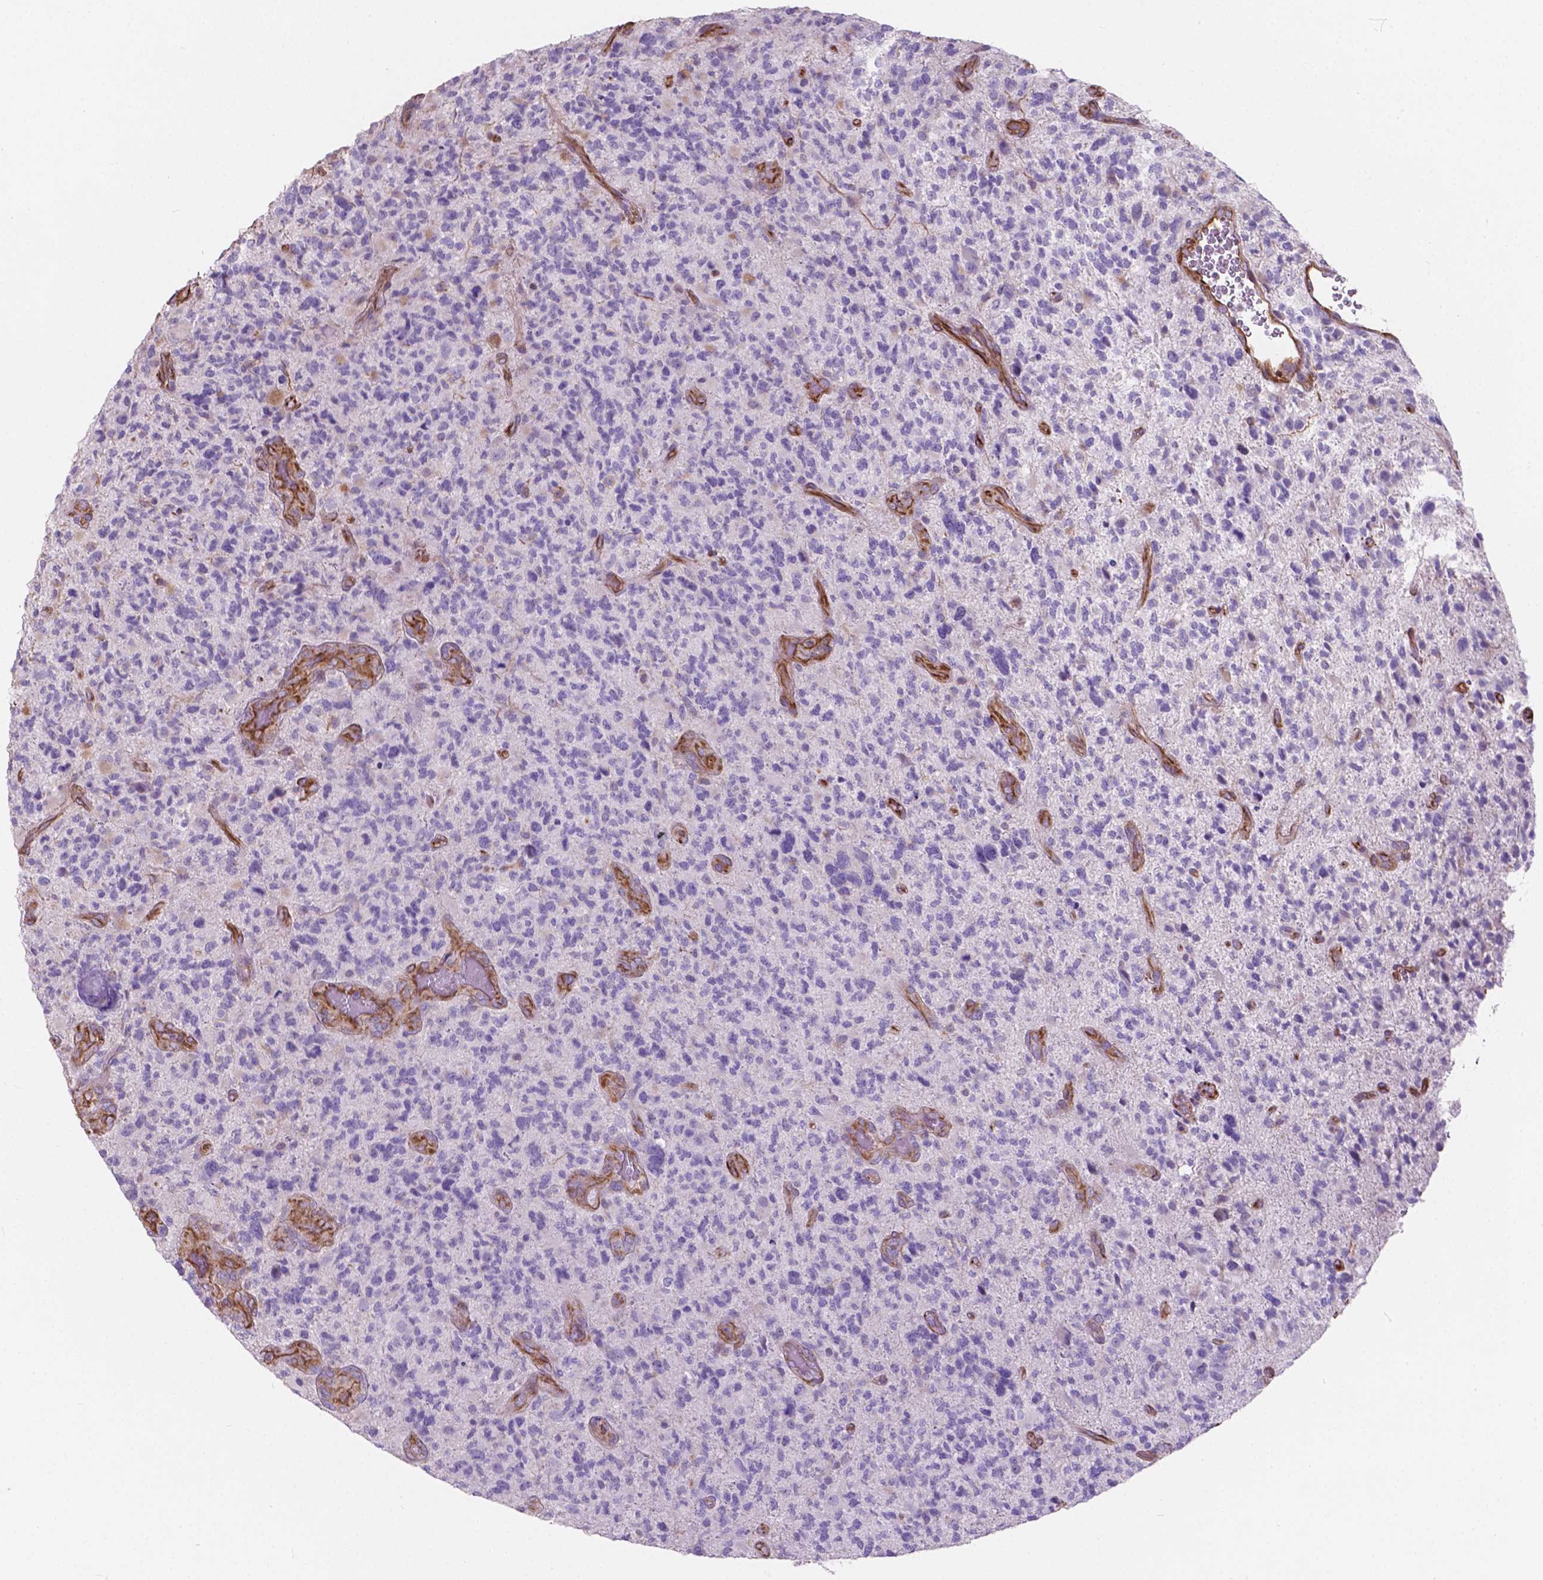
{"staining": {"intensity": "negative", "quantity": "none", "location": "none"}, "tissue": "glioma", "cell_type": "Tumor cells", "image_type": "cancer", "snomed": [{"axis": "morphology", "description": "Glioma, malignant, High grade"}, {"axis": "topography", "description": "Brain"}], "caption": "A photomicrograph of glioma stained for a protein exhibits no brown staining in tumor cells.", "gene": "AMOT", "patient": {"sex": "female", "age": 71}}